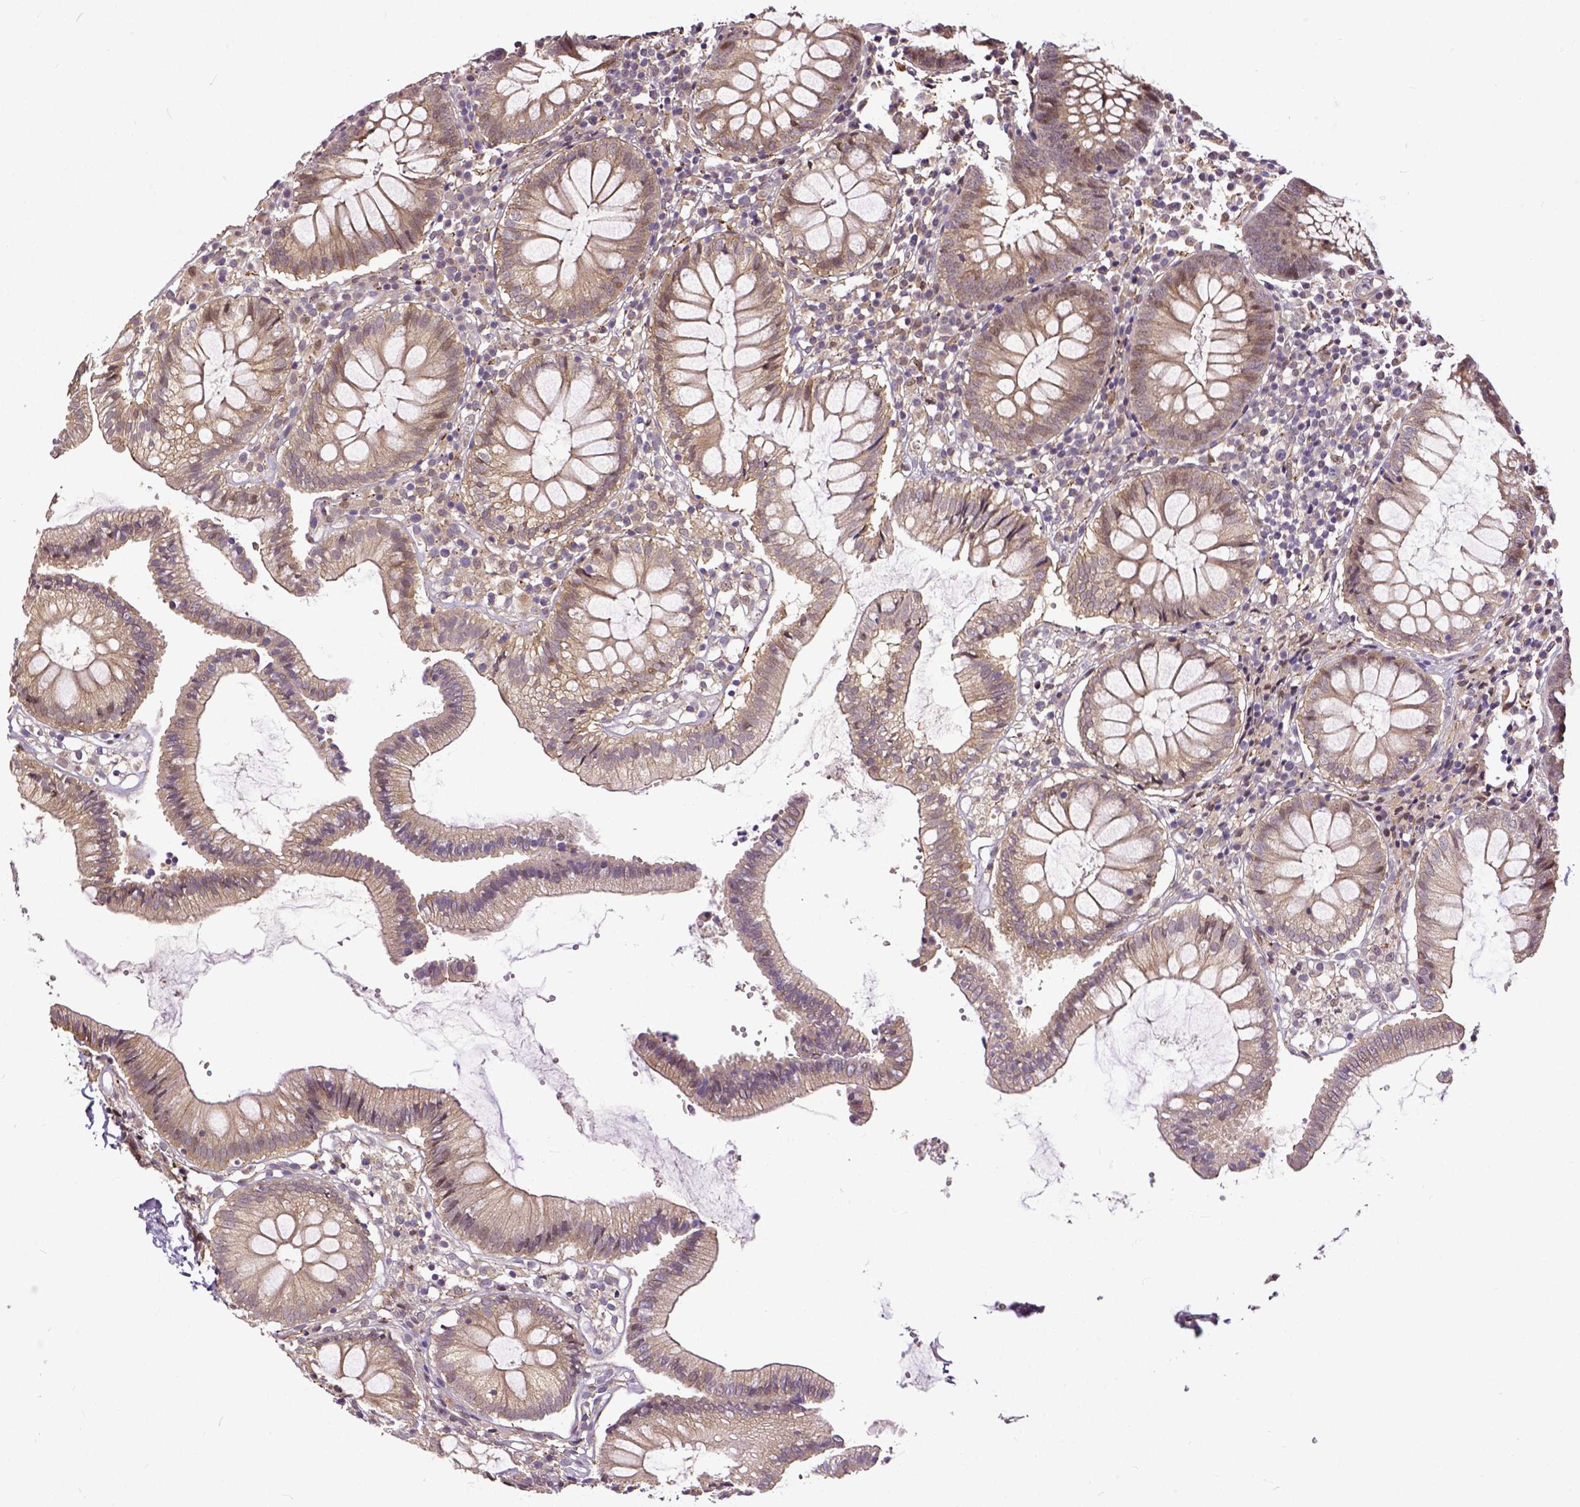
{"staining": {"intensity": "moderate", "quantity": ">75%", "location": "cytoplasmic/membranous"}, "tissue": "colon", "cell_type": "Endothelial cells", "image_type": "normal", "snomed": [{"axis": "morphology", "description": "Normal tissue, NOS"}, {"axis": "morphology", "description": "Adenocarcinoma, NOS"}, {"axis": "topography", "description": "Colon"}], "caption": "Colon stained with a brown dye shows moderate cytoplasmic/membranous positive staining in approximately >75% of endothelial cells.", "gene": "DICER1", "patient": {"sex": "male", "age": 83}}